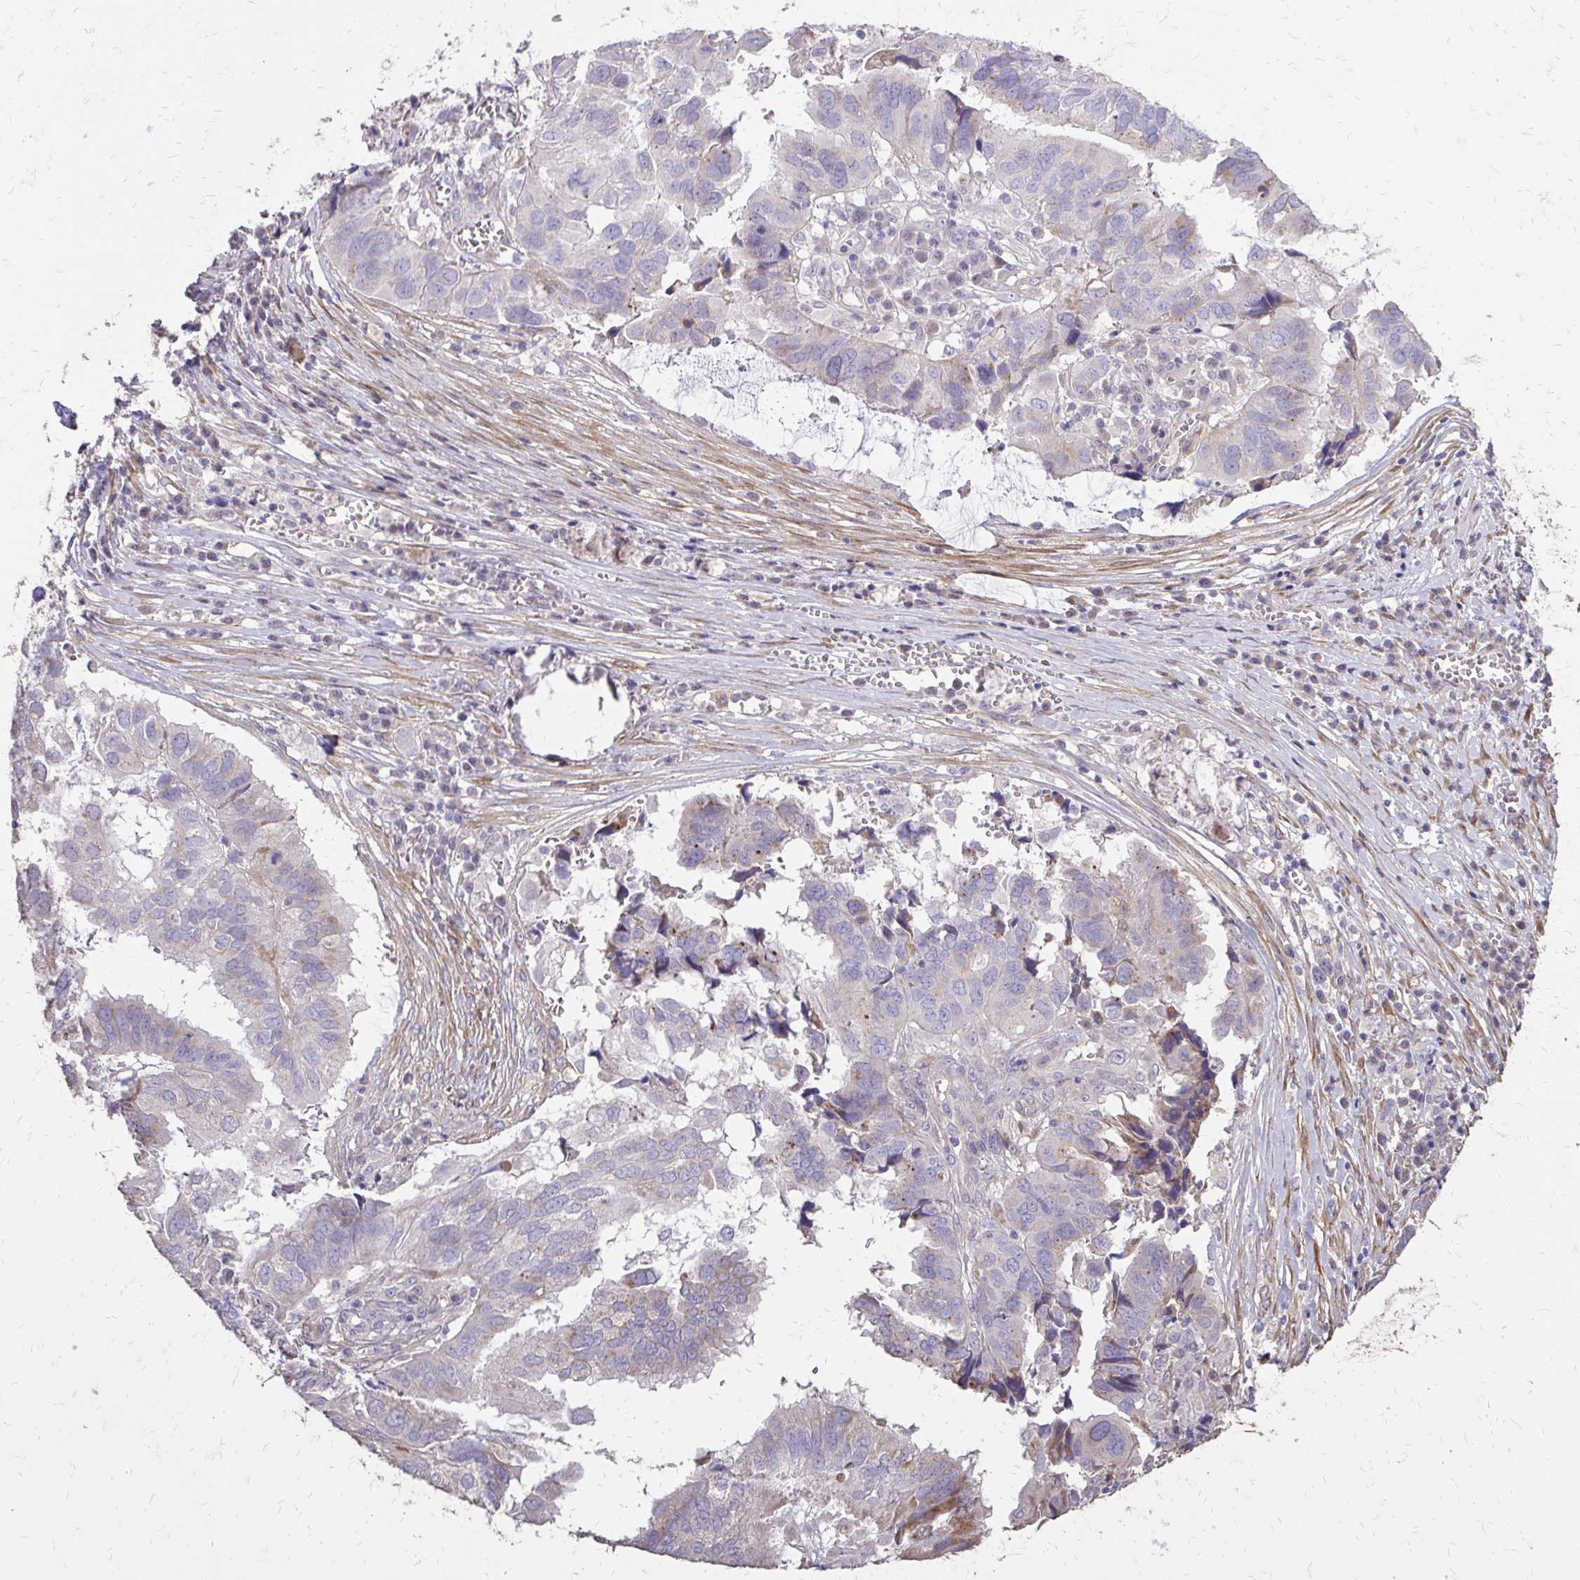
{"staining": {"intensity": "moderate", "quantity": "<25%", "location": "cytoplasmic/membranous"}, "tissue": "ovarian cancer", "cell_type": "Tumor cells", "image_type": "cancer", "snomed": [{"axis": "morphology", "description": "Cystadenocarcinoma, serous, NOS"}, {"axis": "topography", "description": "Ovary"}], "caption": "Ovarian cancer tissue displays moderate cytoplasmic/membranous expression in approximately <25% of tumor cells", "gene": "MYORG", "patient": {"sex": "female", "age": 79}}